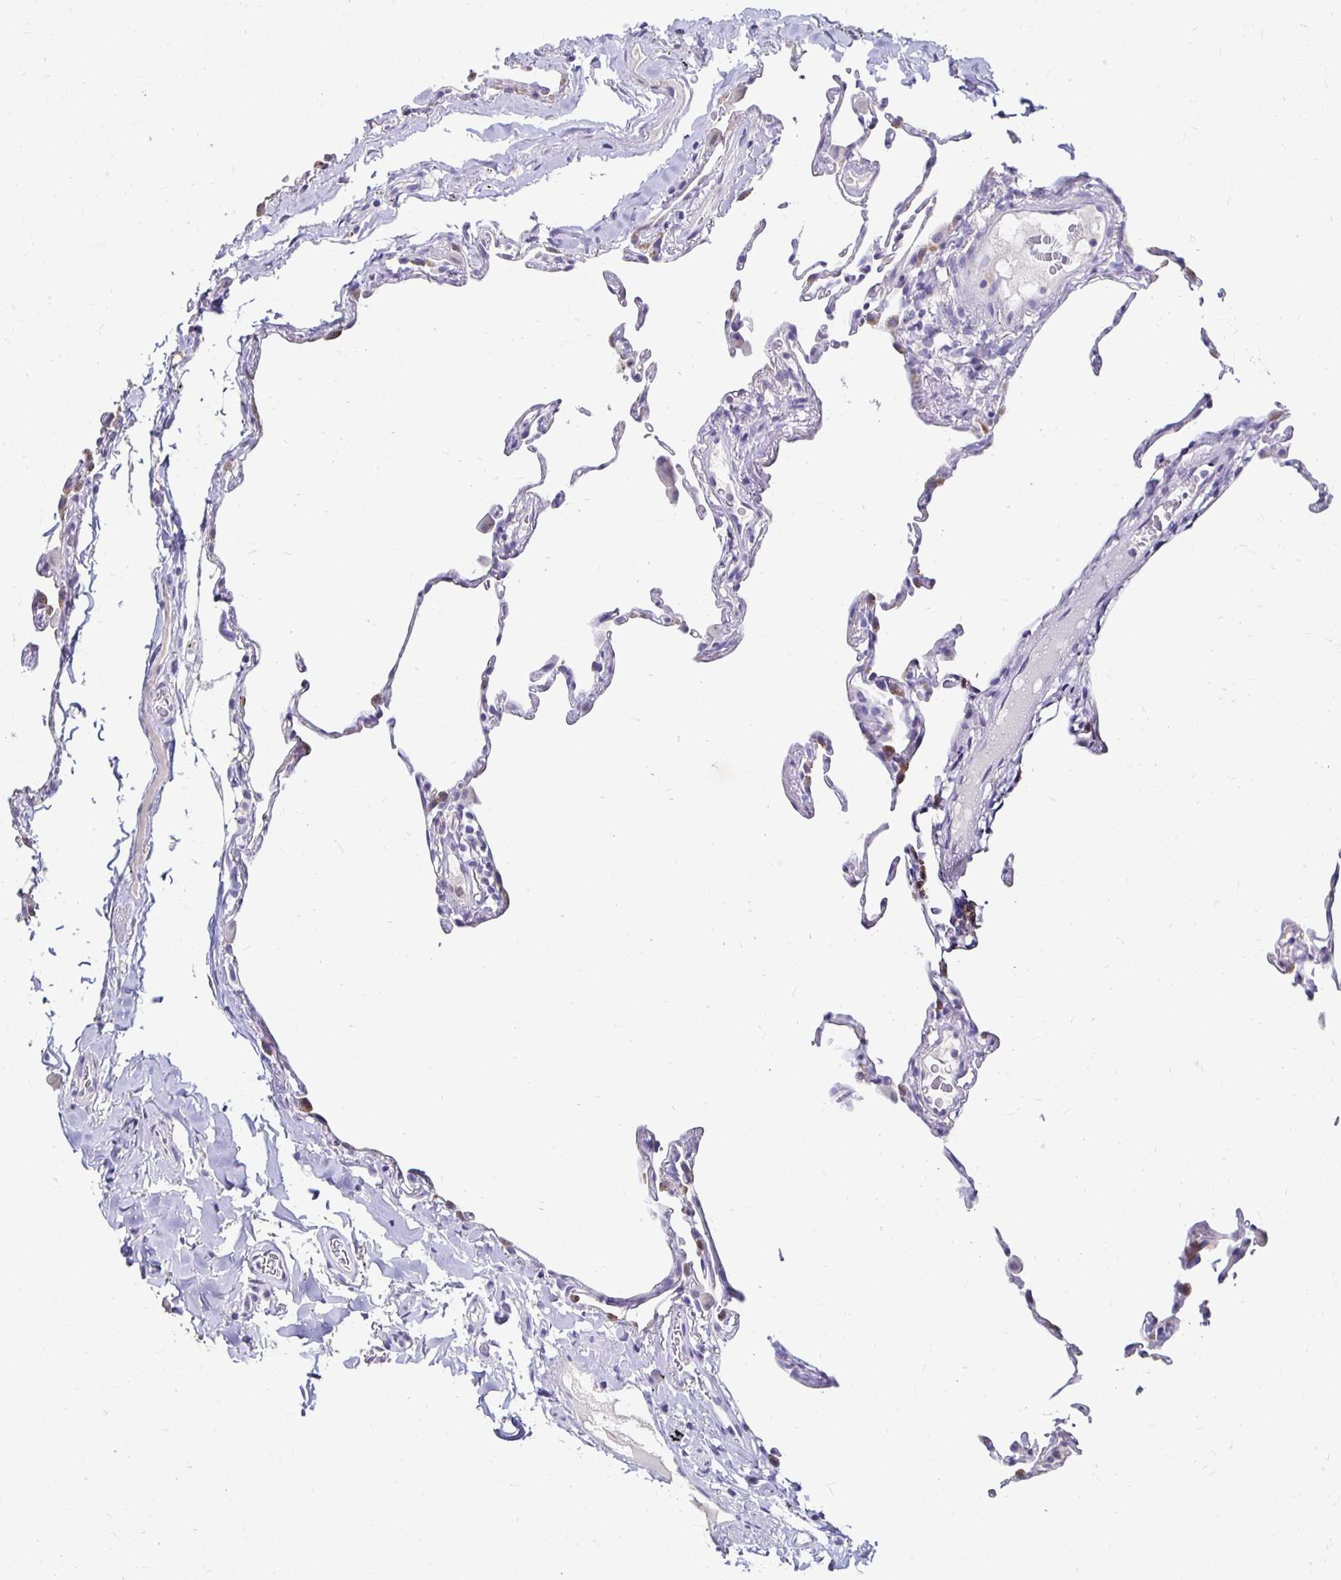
{"staining": {"intensity": "weak", "quantity": "25%-75%", "location": "cytoplasmic/membranous"}, "tissue": "lung", "cell_type": "Alveolar cells", "image_type": "normal", "snomed": [{"axis": "morphology", "description": "Normal tissue, NOS"}, {"axis": "topography", "description": "Lung"}], "caption": "High-power microscopy captured an IHC photomicrograph of normal lung, revealing weak cytoplasmic/membranous staining in about 25%-75% of alveolar cells. Using DAB (3,3'-diaminobenzidine) (brown) and hematoxylin (blue) stains, captured at high magnification using brightfield microscopy.", "gene": "GK2", "patient": {"sex": "female", "age": 57}}